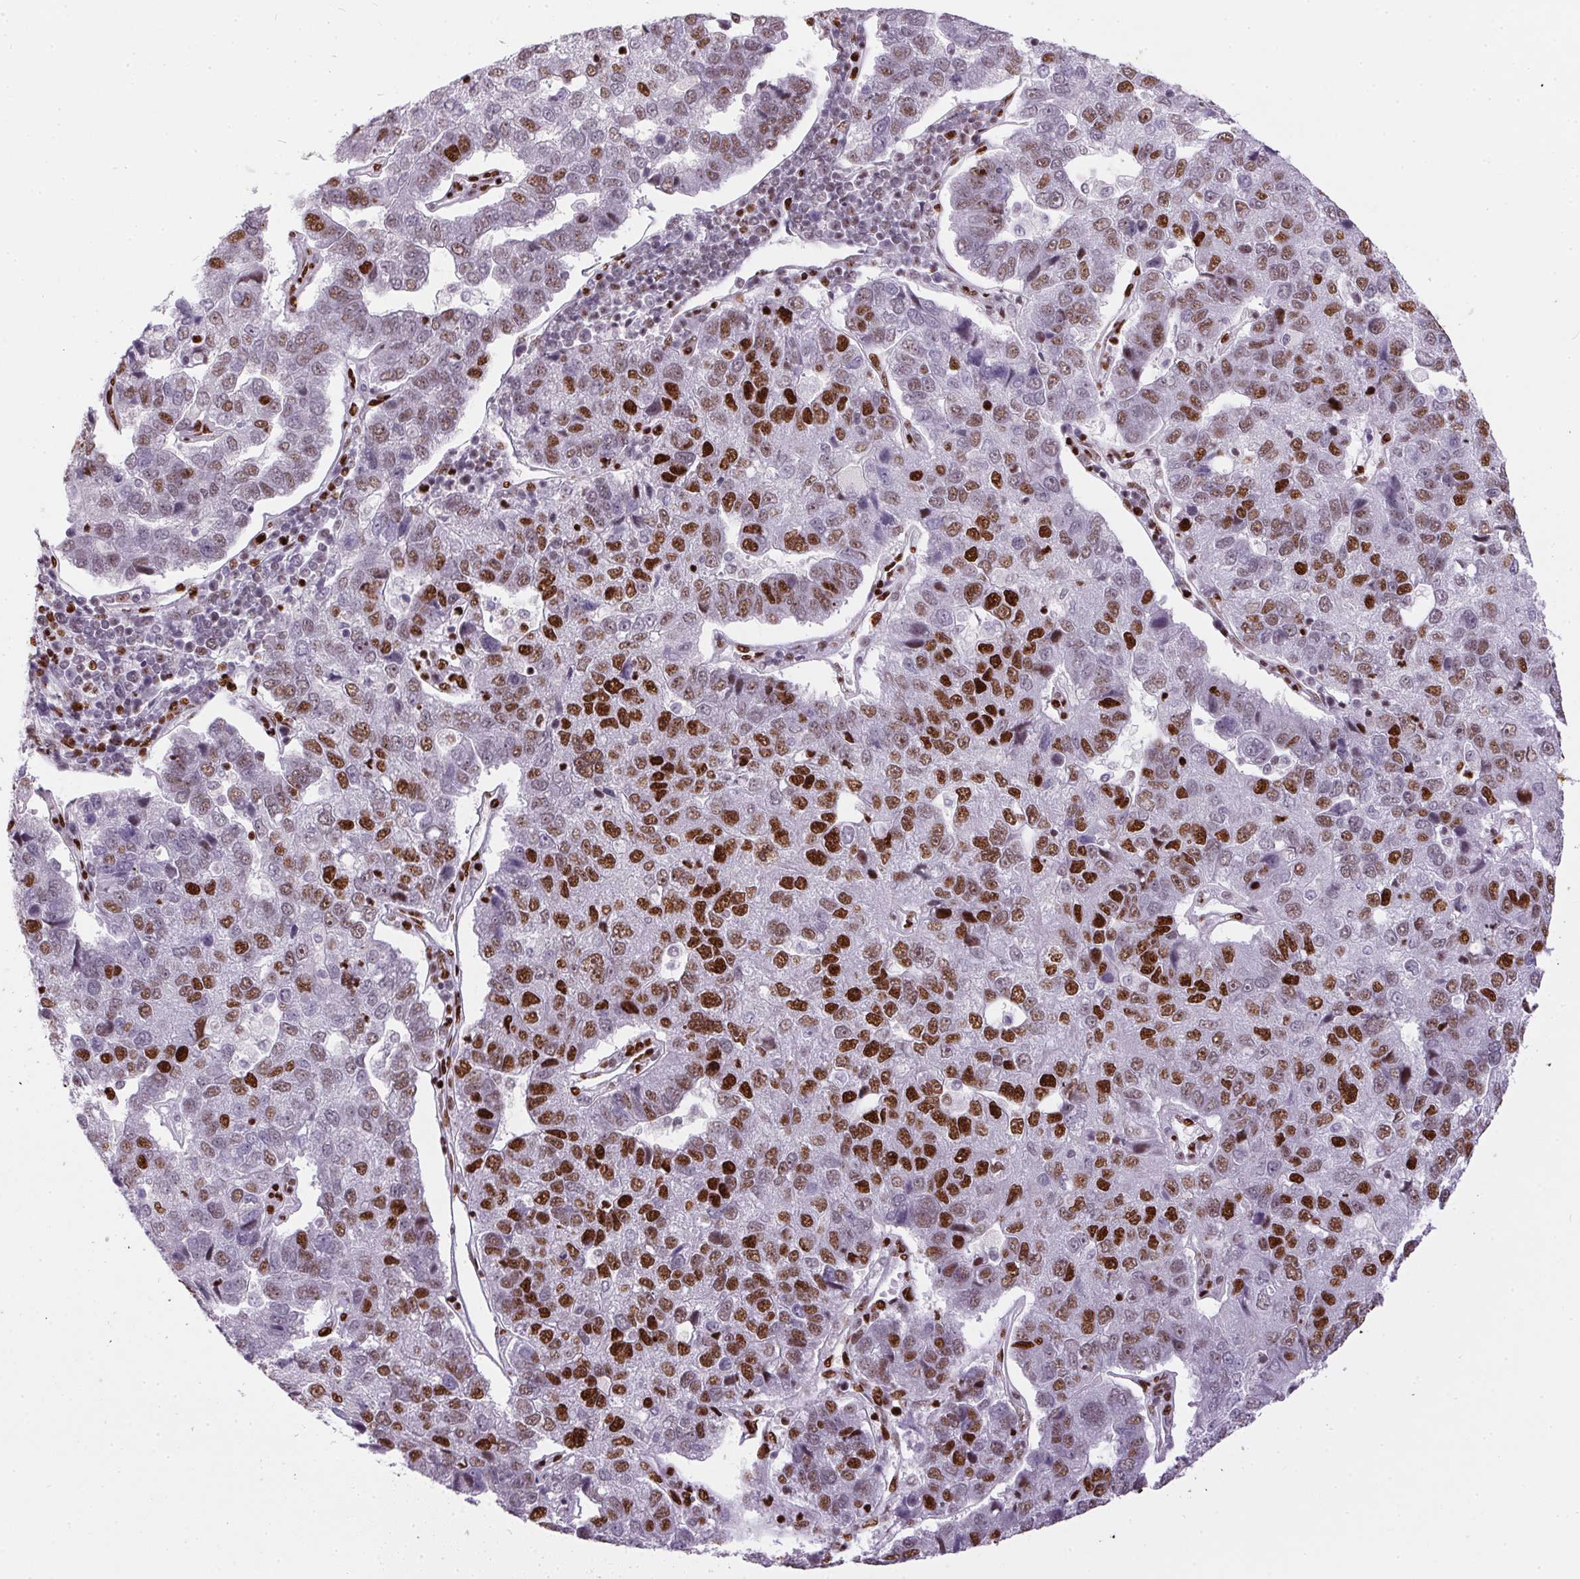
{"staining": {"intensity": "strong", "quantity": "25%-75%", "location": "nuclear"}, "tissue": "pancreatic cancer", "cell_type": "Tumor cells", "image_type": "cancer", "snomed": [{"axis": "morphology", "description": "Adenocarcinoma, NOS"}, {"axis": "topography", "description": "Pancreas"}], "caption": "Immunohistochemistry staining of pancreatic cancer (adenocarcinoma), which shows high levels of strong nuclear positivity in about 25%-75% of tumor cells indicating strong nuclear protein positivity. The staining was performed using DAB (3,3'-diaminobenzidine) (brown) for protein detection and nuclei were counterstained in hematoxylin (blue).", "gene": "PAGE3", "patient": {"sex": "female", "age": 61}}